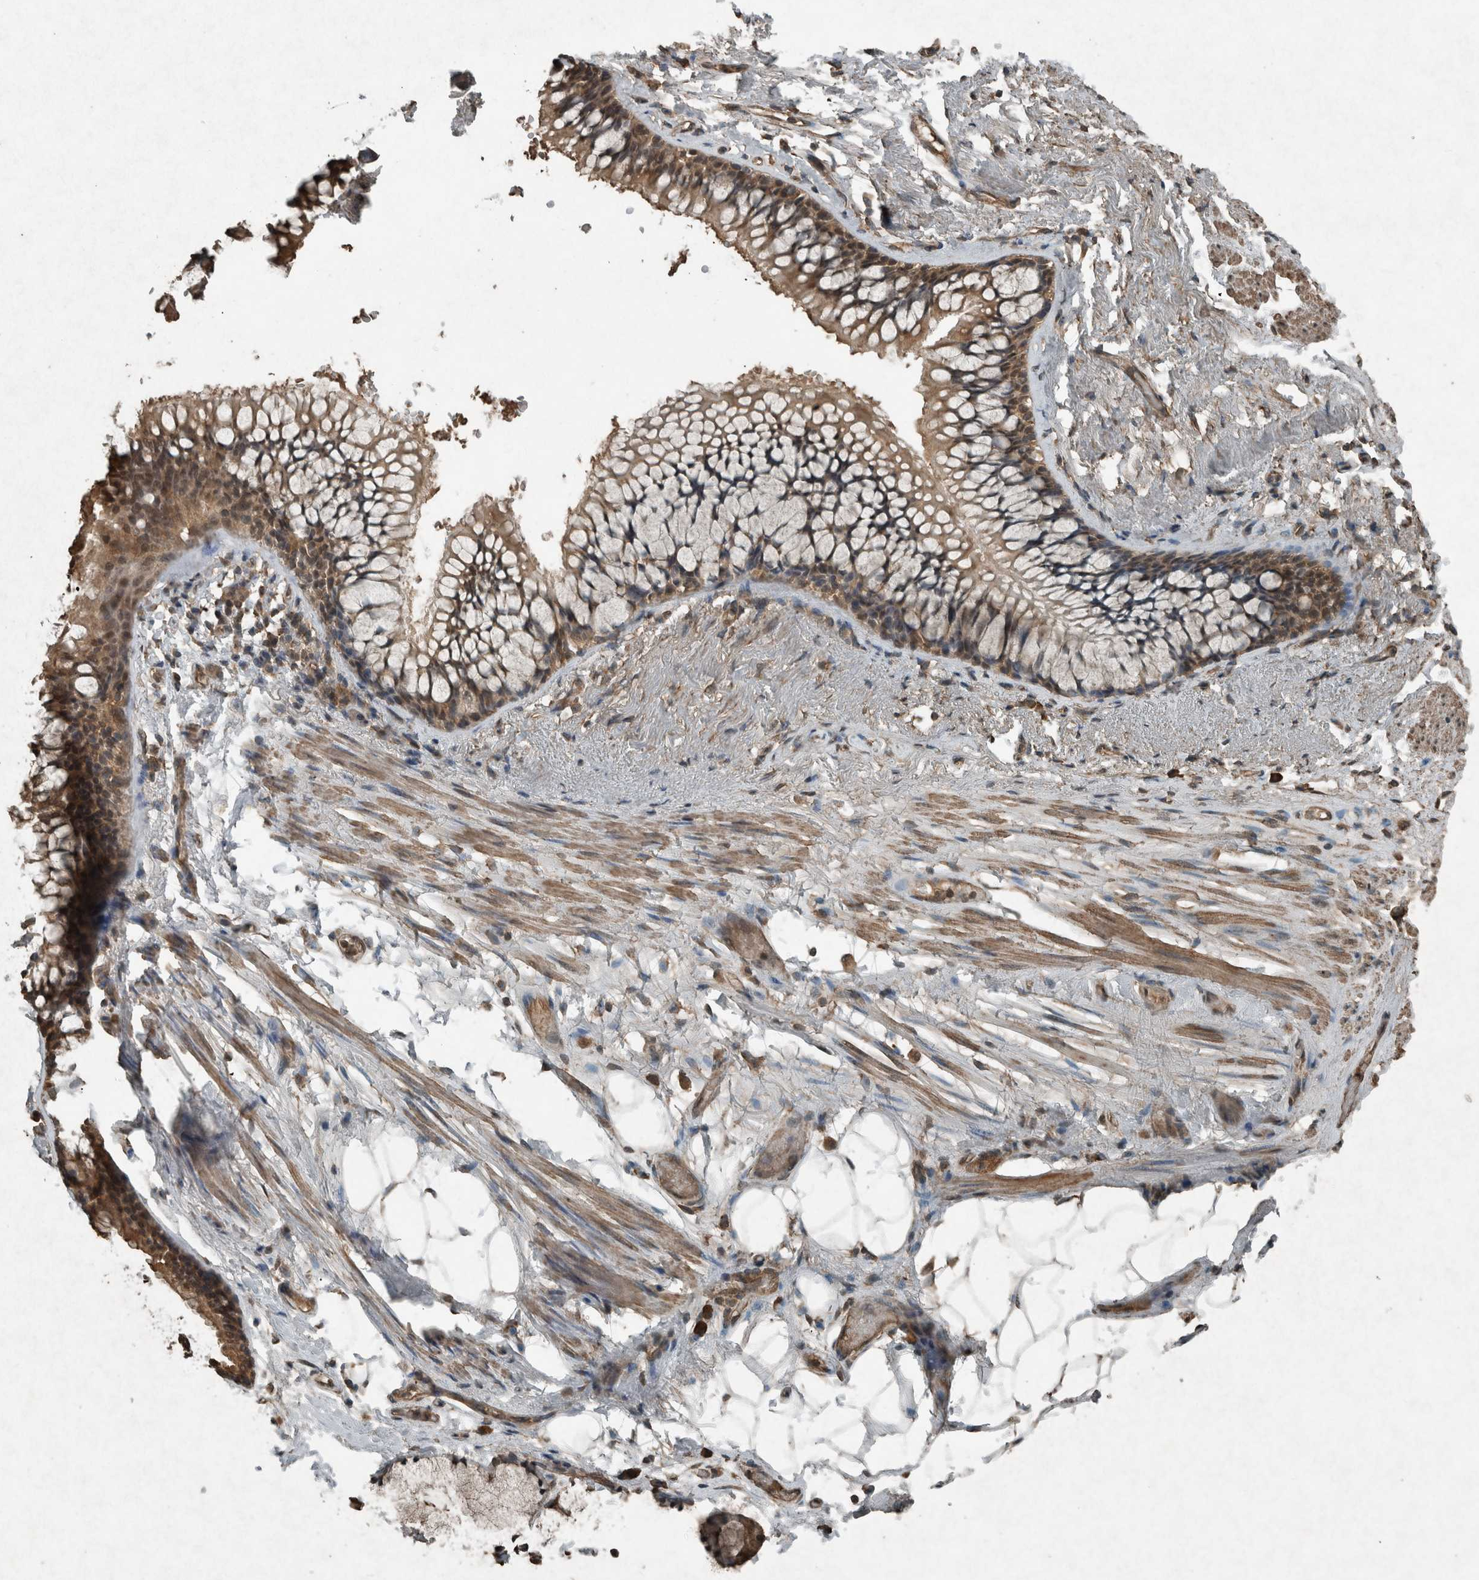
{"staining": {"intensity": "moderate", "quantity": ">75%", "location": "cytoplasmic/membranous"}, "tissue": "adipose tissue", "cell_type": "Adipocytes", "image_type": "normal", "snomed": [{"axis": "morphology", "description": "Normal tissue, NOS"}, {"axis": "topography", "description": "Cartilage tissue"}, {"axis": "topography", "description": "Bronchus"}], "caption": "Benign adipose tissue displays moderate cytoplasmic/membranous positivity in about >75% of adipocytes.", "gene": "ARHGEF12", "patient": {"sex": "female", "age": 73}}